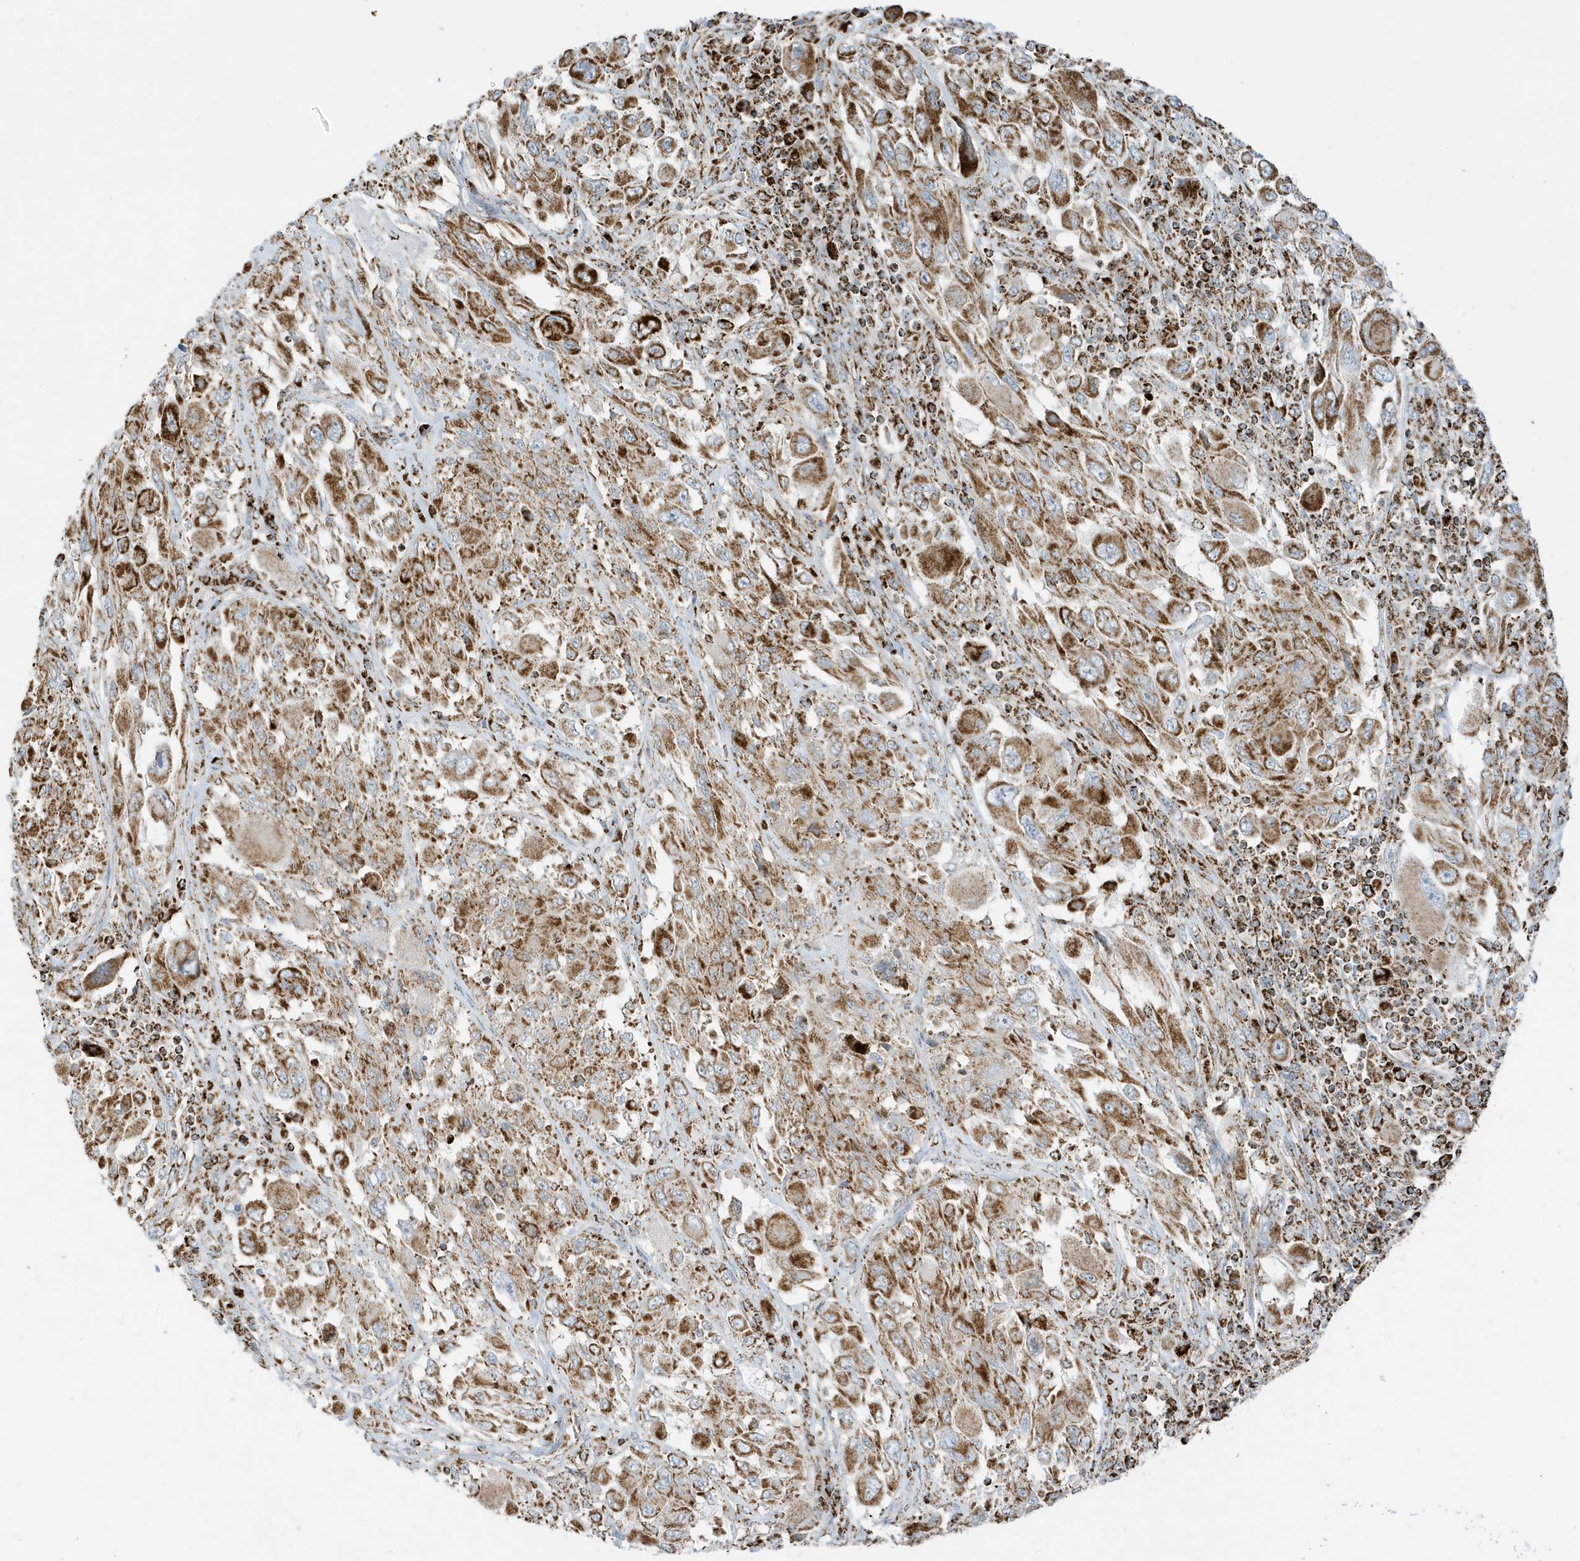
{"staining": {"intensity": "moderate", "quantity": ">75%", "location": "cytoplasmic/membranous"}, "tissue": "melanoma", "cell_type": "Tumor cells", "image_type": "cancer", "snomed": [{"axis": "morphology", "description": "Malignant melanoma, NOS"}, {"axis": "topography", "description": "Skin"}], "caption": "Malignant melanoma was stained to show a protein in brown. There is medium levels of moderate cytoplasmic/membranous staining in approximately >75% of tumor cells.", "gene": "ATP5ME", "patient": {"sex": "female", "age": 91}}